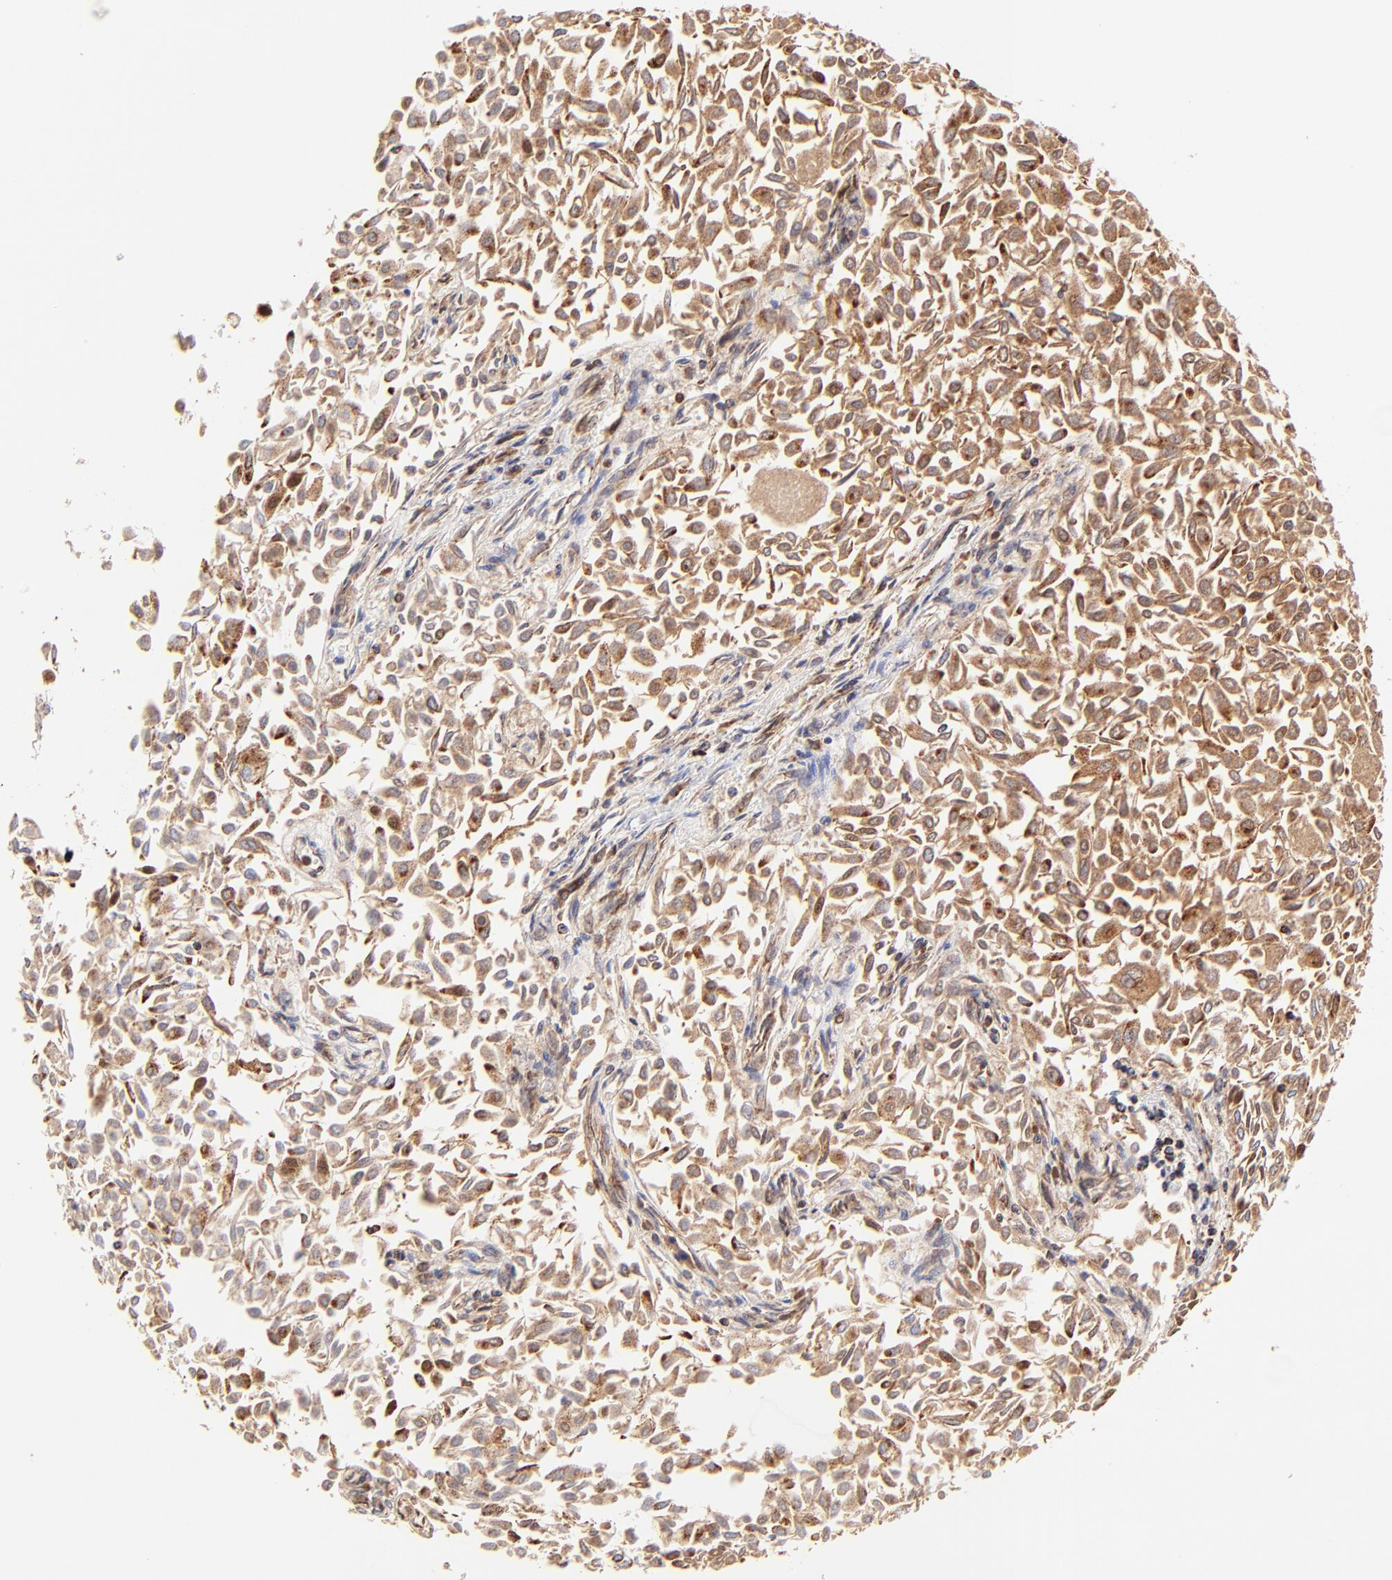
{"staining": {"intensity": "moderate", "quantity": ">75%", "location": "cytoplasmic/membranous"}, "tissue": "urothelial cancer", "cell_type": "Tumor cells", "image_type": "cancer", "snomed": [{"axis": "morphology", "description": "Urothelial carcinoma, Low grade"}, {"axis": "topography", "description": "Urinary bladder"}], "caption": "A histopathology image of human urothelial carcinoma (low-grade) stained for a protein exhibits moderate cytoplasmic/membranous brown staining in tumor cells.", "gene": "ECH1", "patient": {"sex": "male", "age": 64}}